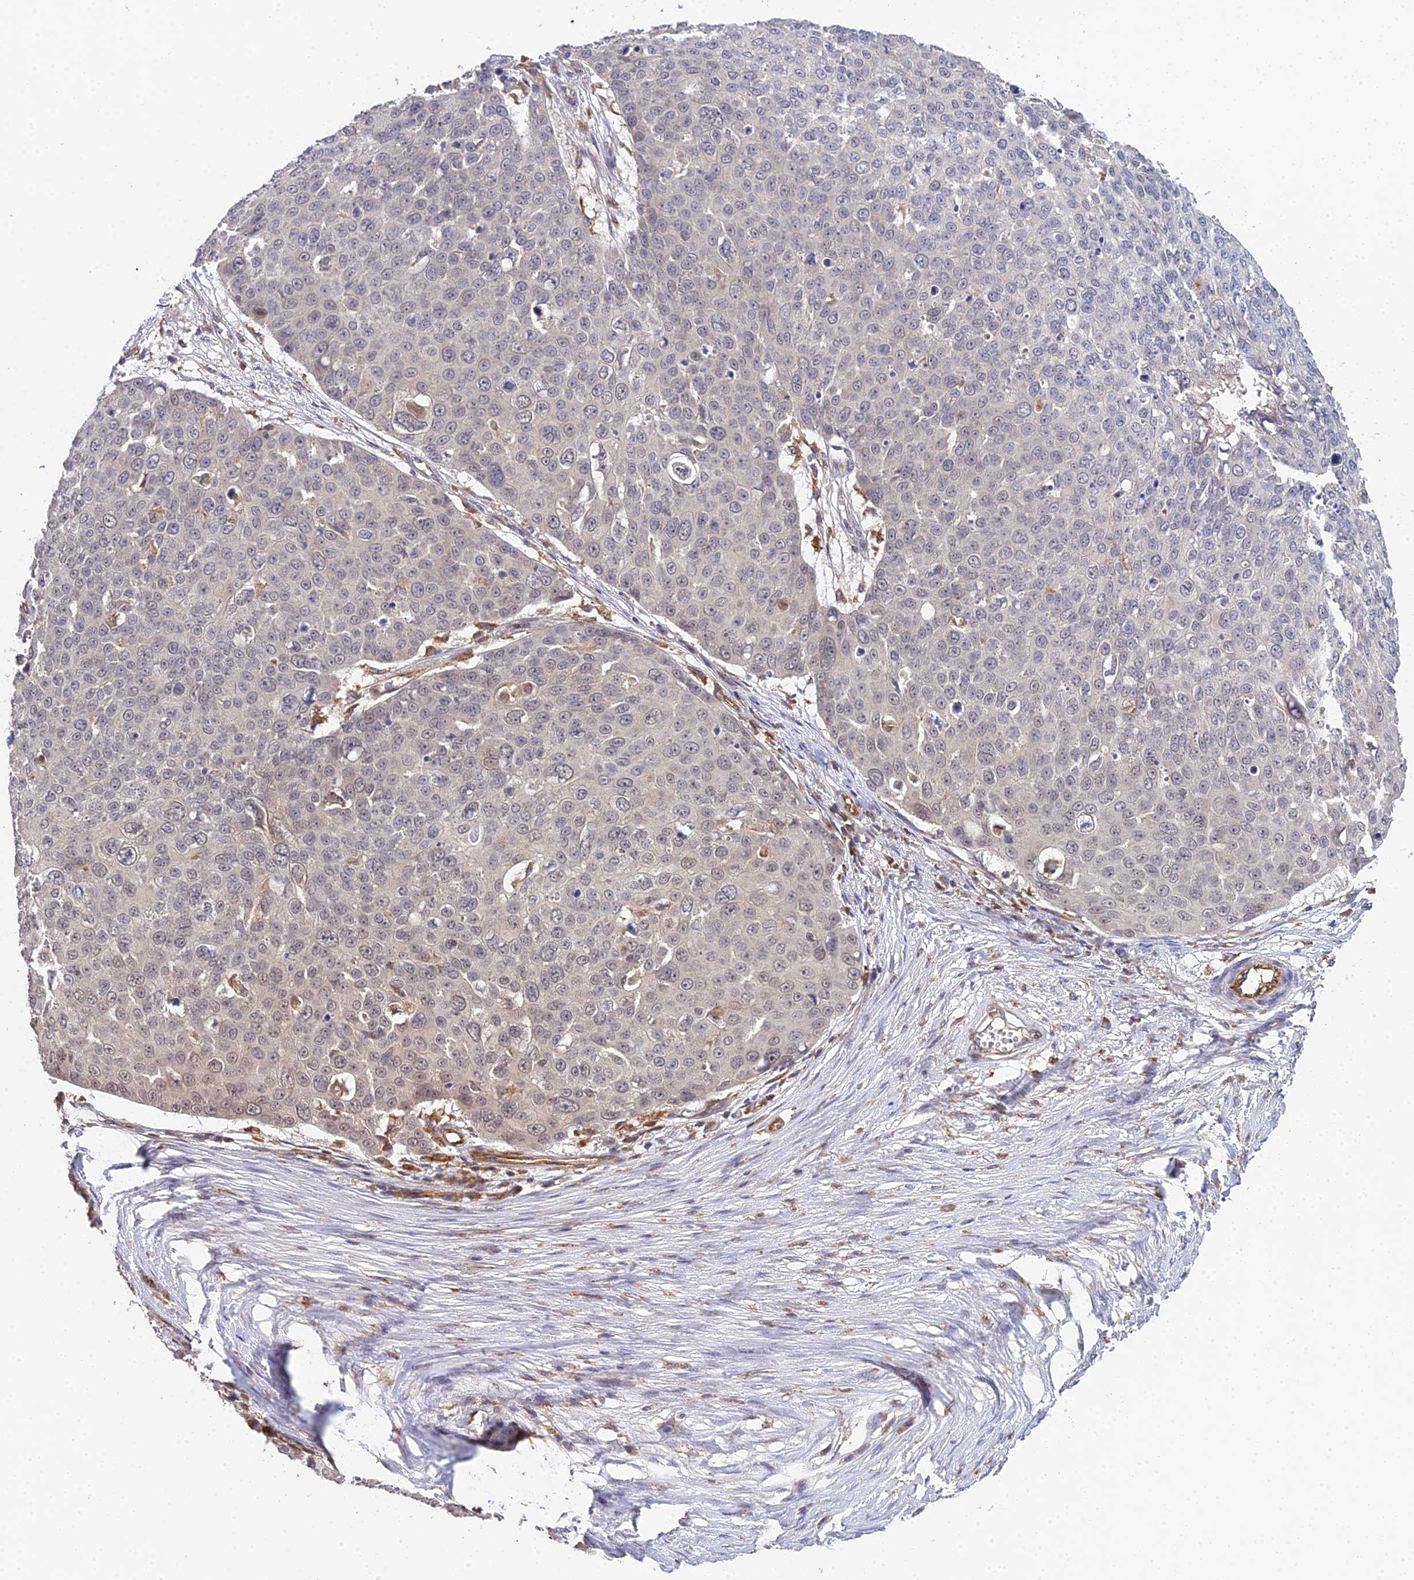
{"staining": {"intensity": "weak", "quantity": "<25%", "location": "nuclear"}, "tissue": "skin cancer", "cell_type": "Tumor cells", "image_type": "cancer", "snomed": [{"axis": "morphology", "description": "Squamous cell carcinoma, NOS"}, {"axis": "topography", "description": "Skin"}], "caption": "There is no significant staining in tumor cells of skin cancer (squamous cell carcinoma).", "gene": "TPRX1", "patient": {"sex": "male", "age": 71}}